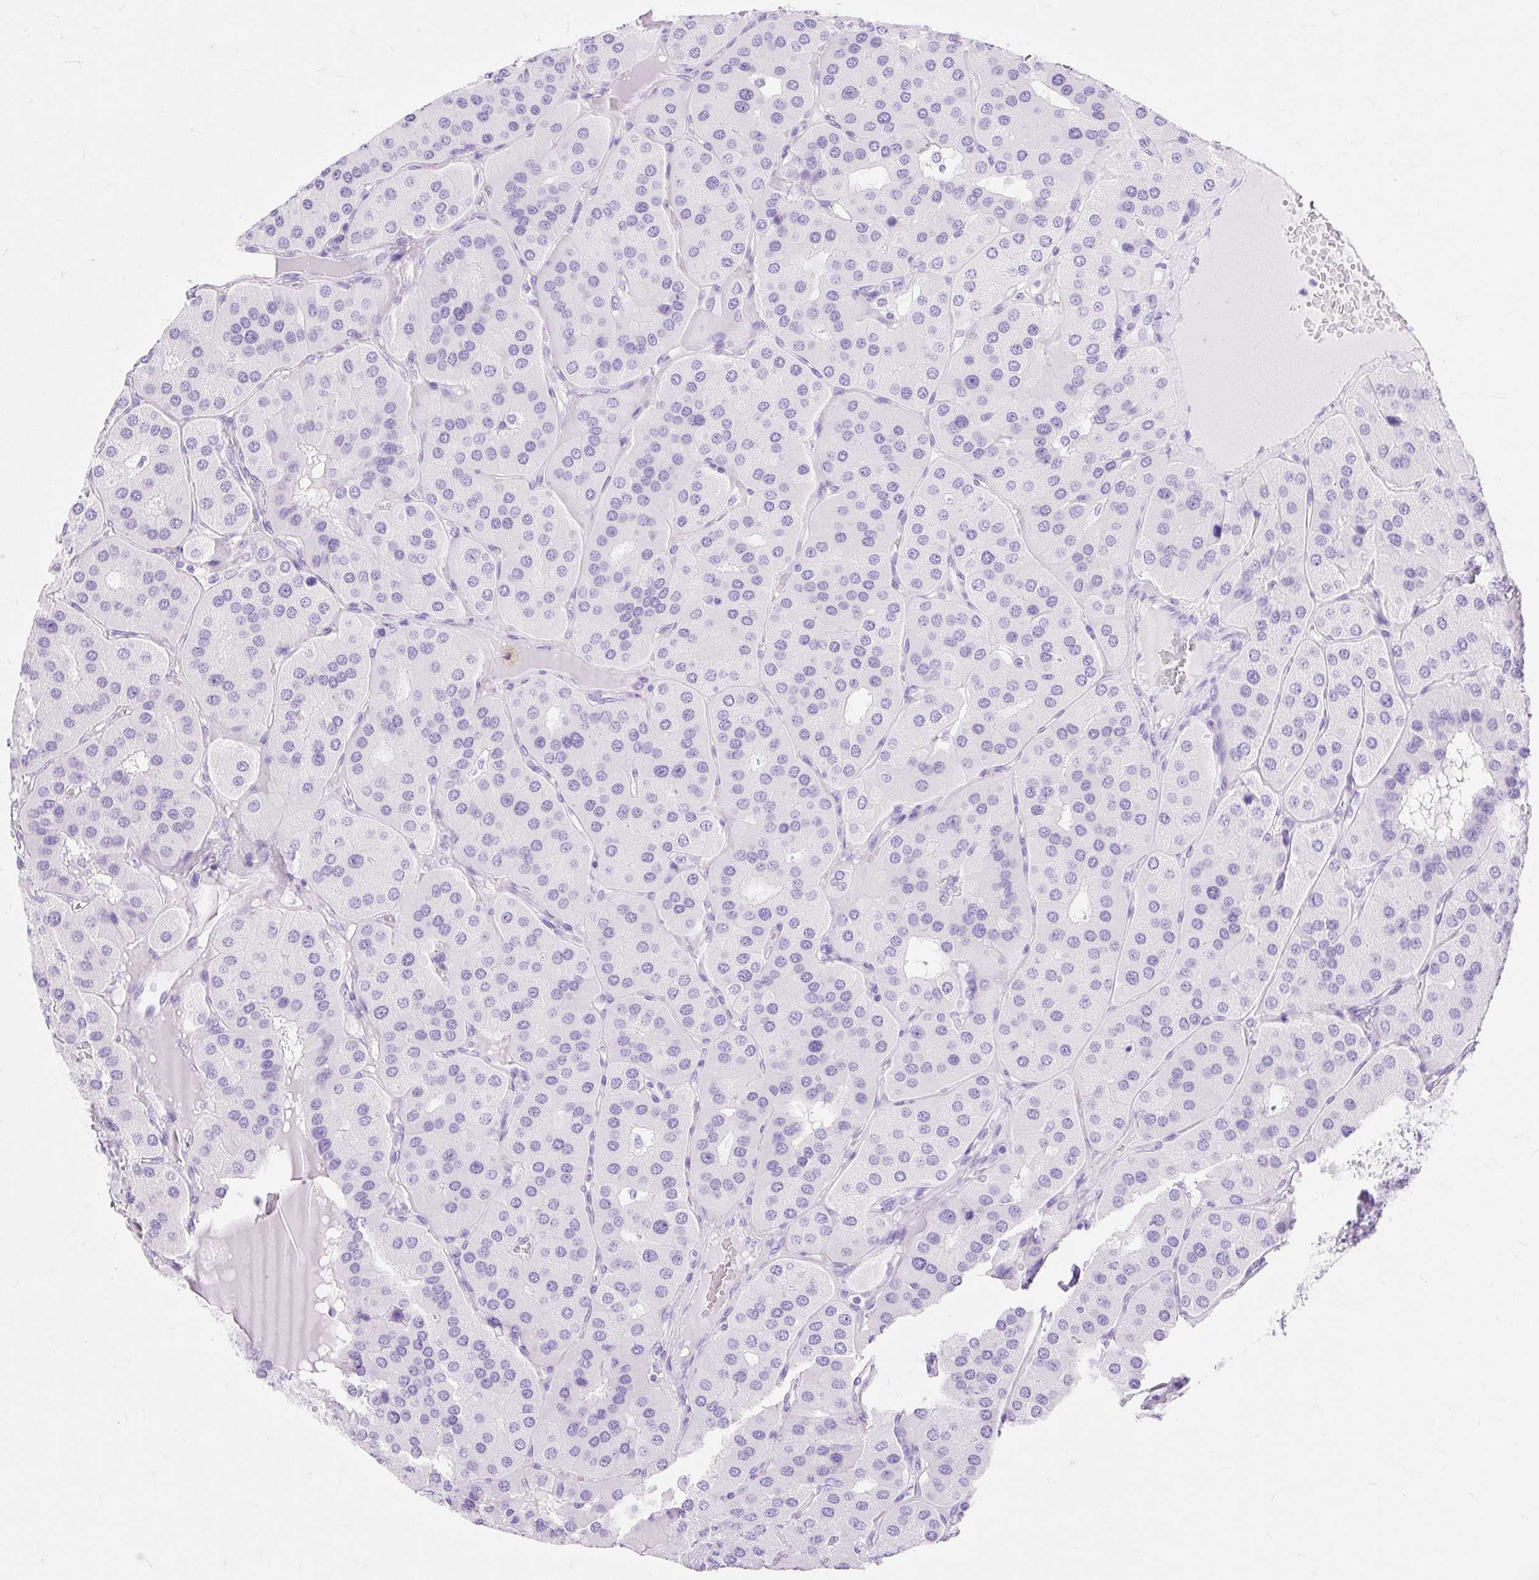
{"staining": {"intensity": "negative", "quantity": "none", "location": "none"}, "tissue": "parathyroid gland", "cell_type": "Glandular cells", "image_type": "normal", "snomed": [{"axis": "morphology", "description": "Normal tissue, NOS"}, {"axis": "morphology", "description": "Adenoma, NOS"}, {"axis": "topography", "description": "Parathyroid gland"}], "caption": "This micrograph is of normal parathyroid gland stained with IHC to label a protein in brown with the nuclei are counter-stained blue. There is no expression in glandular cells.", "gene": "MBP", "patient": {"sex": "female", "age": 86}}